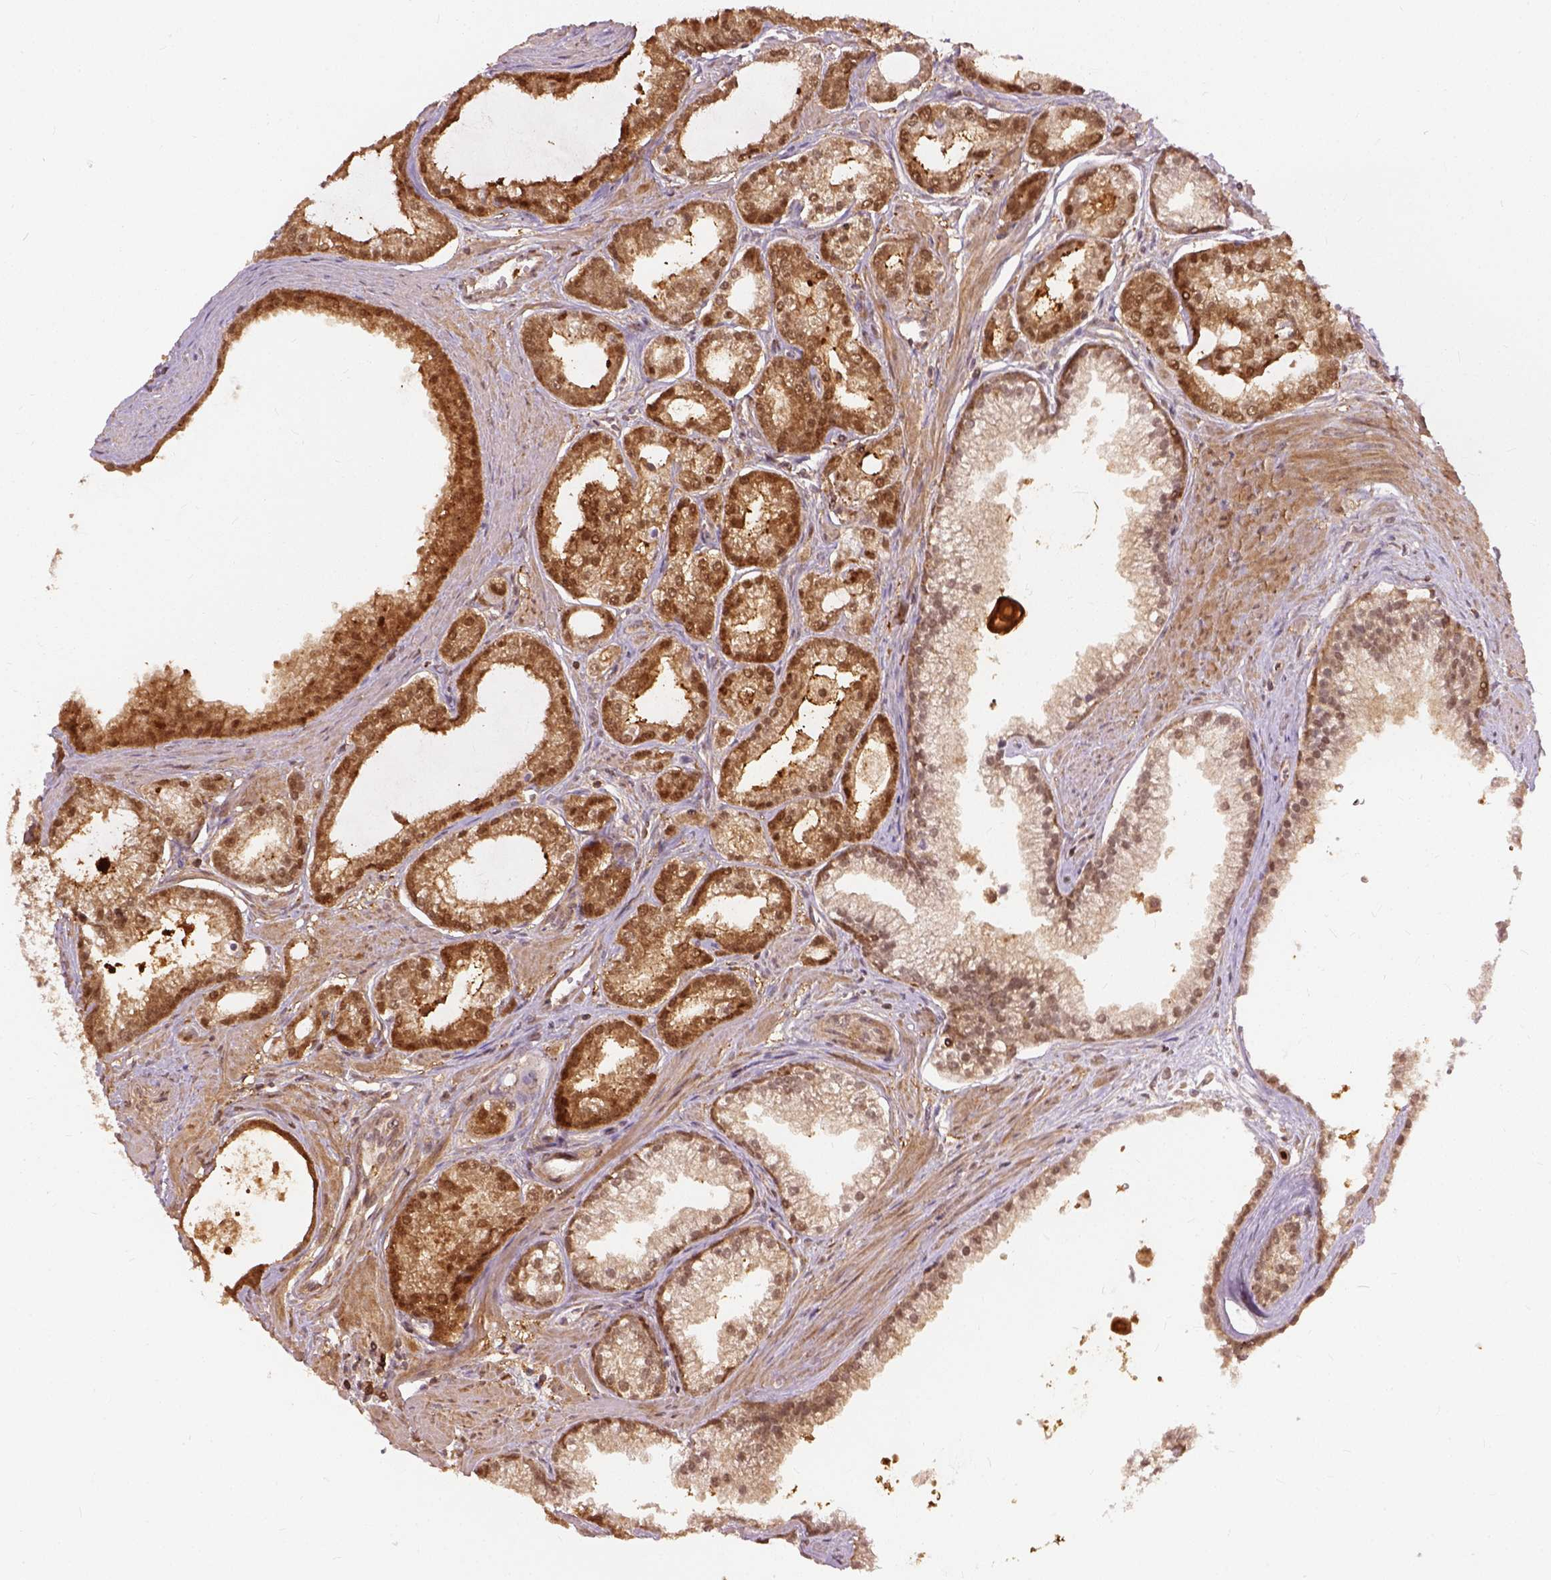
{"staining": {"intensity": "strong", "quantity": ">75%", "location": "cytoplasmic/membranous"}, "tissue": "prostate cancer", "cell_type": "Tumor cells", "image_type": "cancer", "snomed": [{"axis": "morphology", "description": "Adenocarcinoma, NOS"}, {"axis": "topography", "description": "Prostate"}], "caption": "Prostate cancer (adenocarcinoma) was stained to show a protein in brown. There is high levels of strong cytoplasmic/membranous expression in about >75% of tumor cells.", "gene": "GPI", "patient": {"sex": "male", "age": 71}}